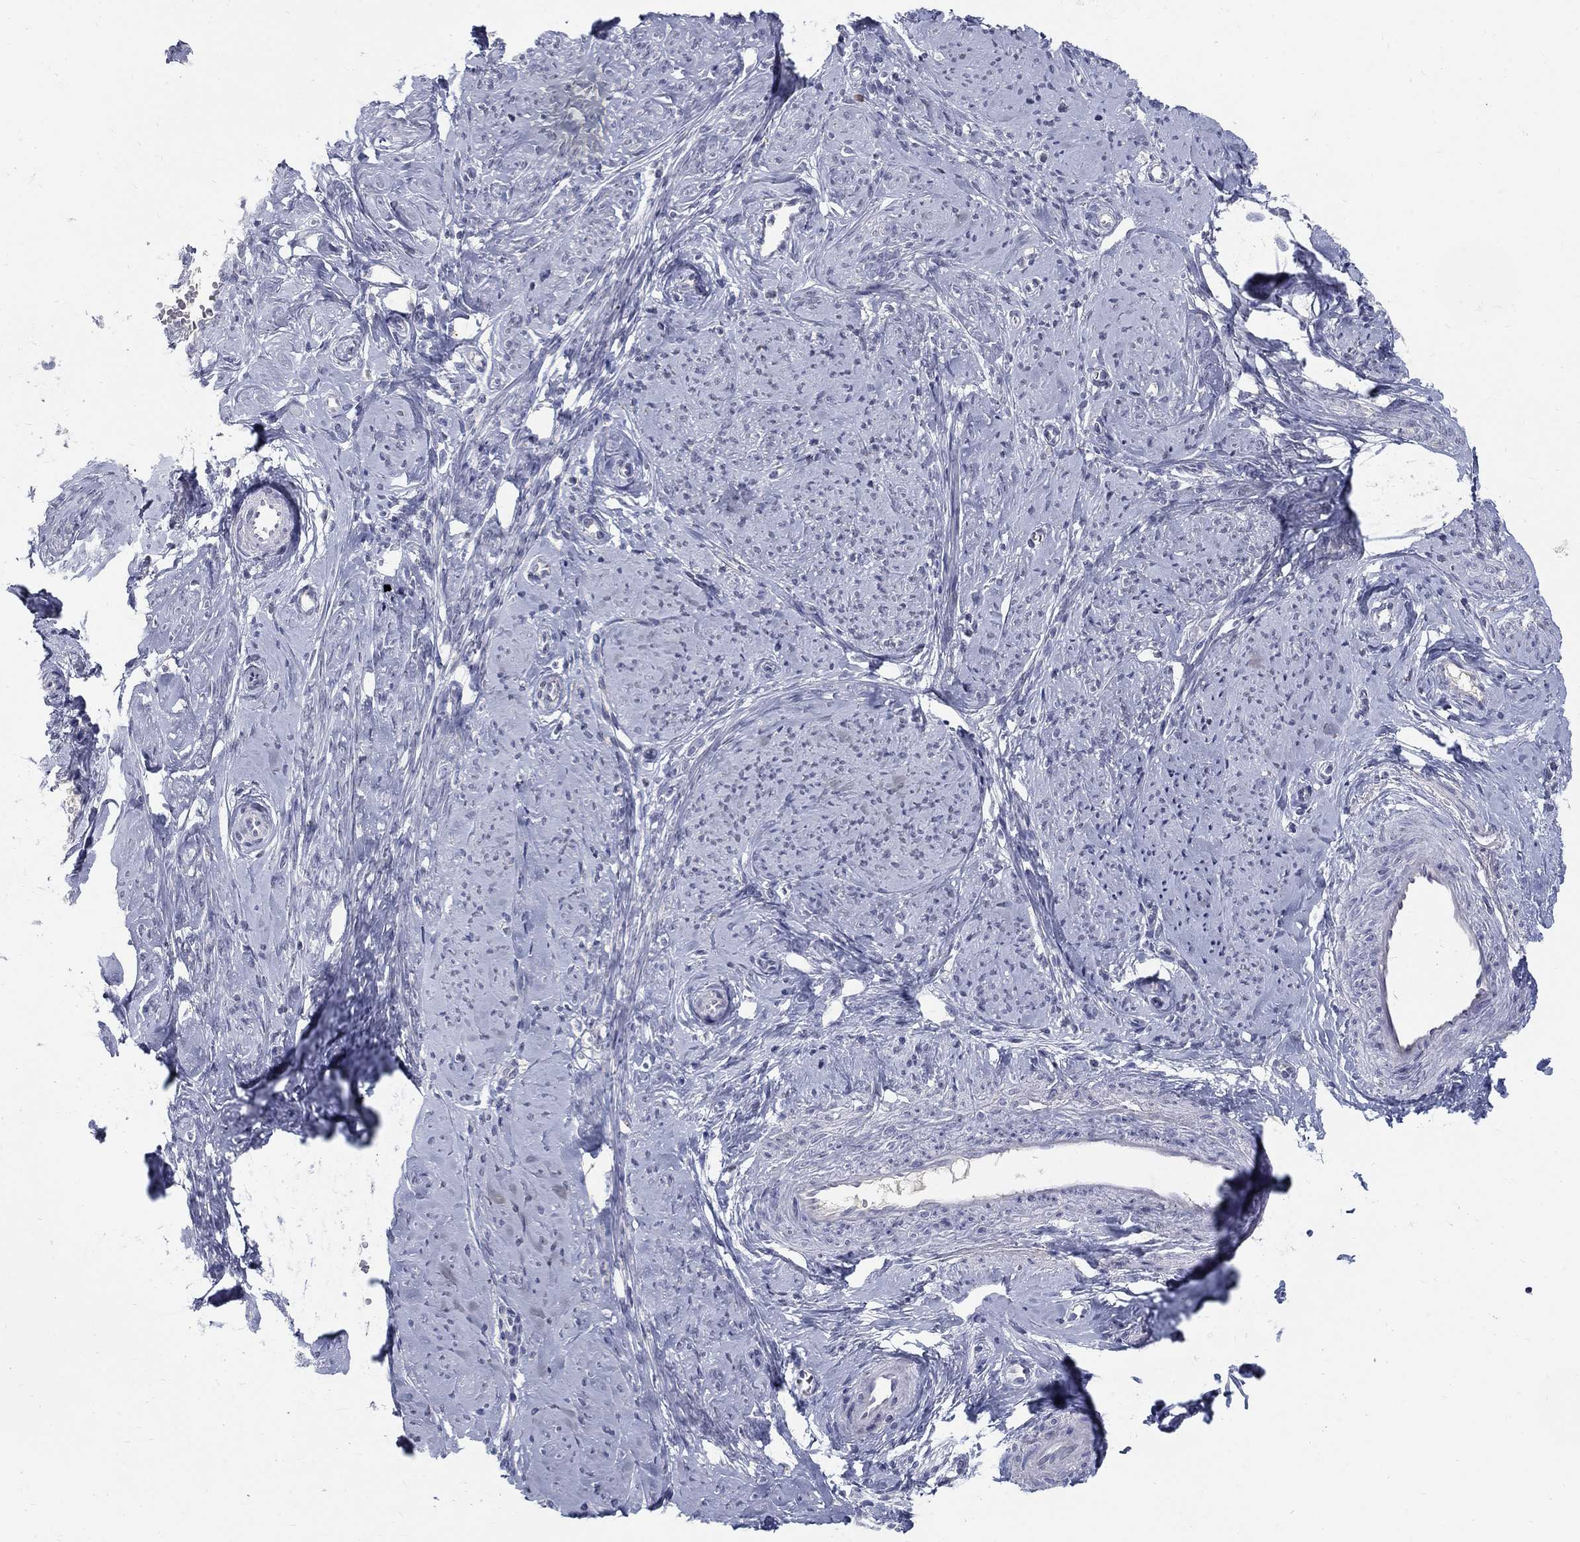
{"staining": {"intensity": "negative", "quantity": "none", "location": "none"}, "tissue": "smooth muscle", "cell_type": "Smooth muscle cells", "image_type": "normal", "snomed": [{"axis": "morphology", "description": "Normal tissue, NOS"}, {"axis": "topography", "description": "Smooth muscle"}], "caption": "Smooth muscle cells show no significant protein positivity in benign smooth muscle. Nuclei are stained in blue.", "gene": "PANK3", "patient": {"sex": "female", "age": 48}}